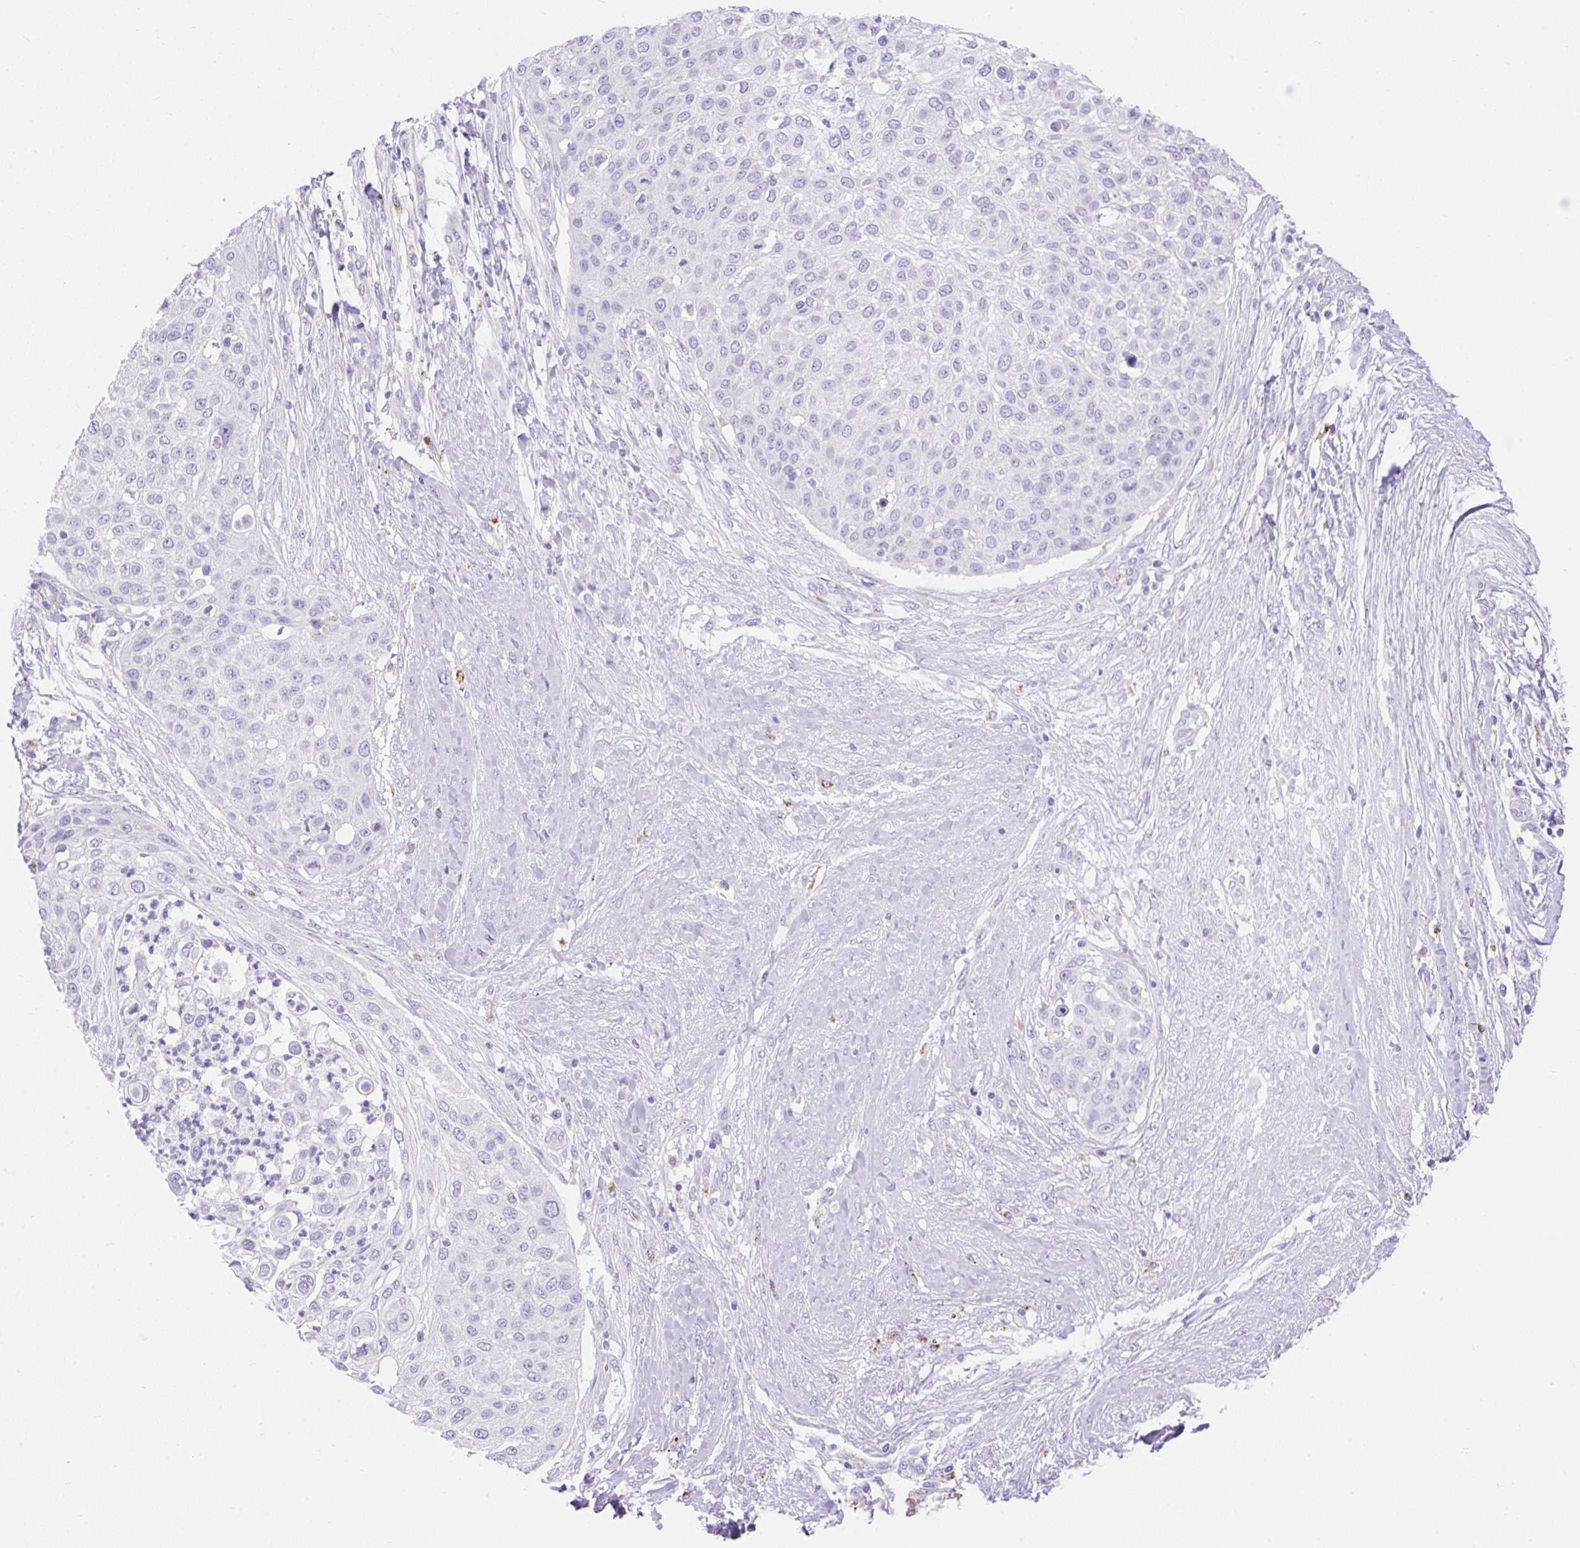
{"staining": {"intensity": "negative", "quantity": "none", "location": "none"}, "tissue": "skin cancer", "cell_type": "Tumor cells", "image_type": "cancer", "snomed": [{"axis": "morphology", "description": "Squamous cell carcinoma, NOS"}, {"axis": "topography", "description": "Skin"}], "caption": "An immunohistochemistry histopathology image of skin cancer (squamous cell carcinoma) is shown. There is no staining in tumor cells of skin cancer (squamous cell carcinoma).", "gene": "HEXB", "patient": {"sex": "female", "age": 87}}